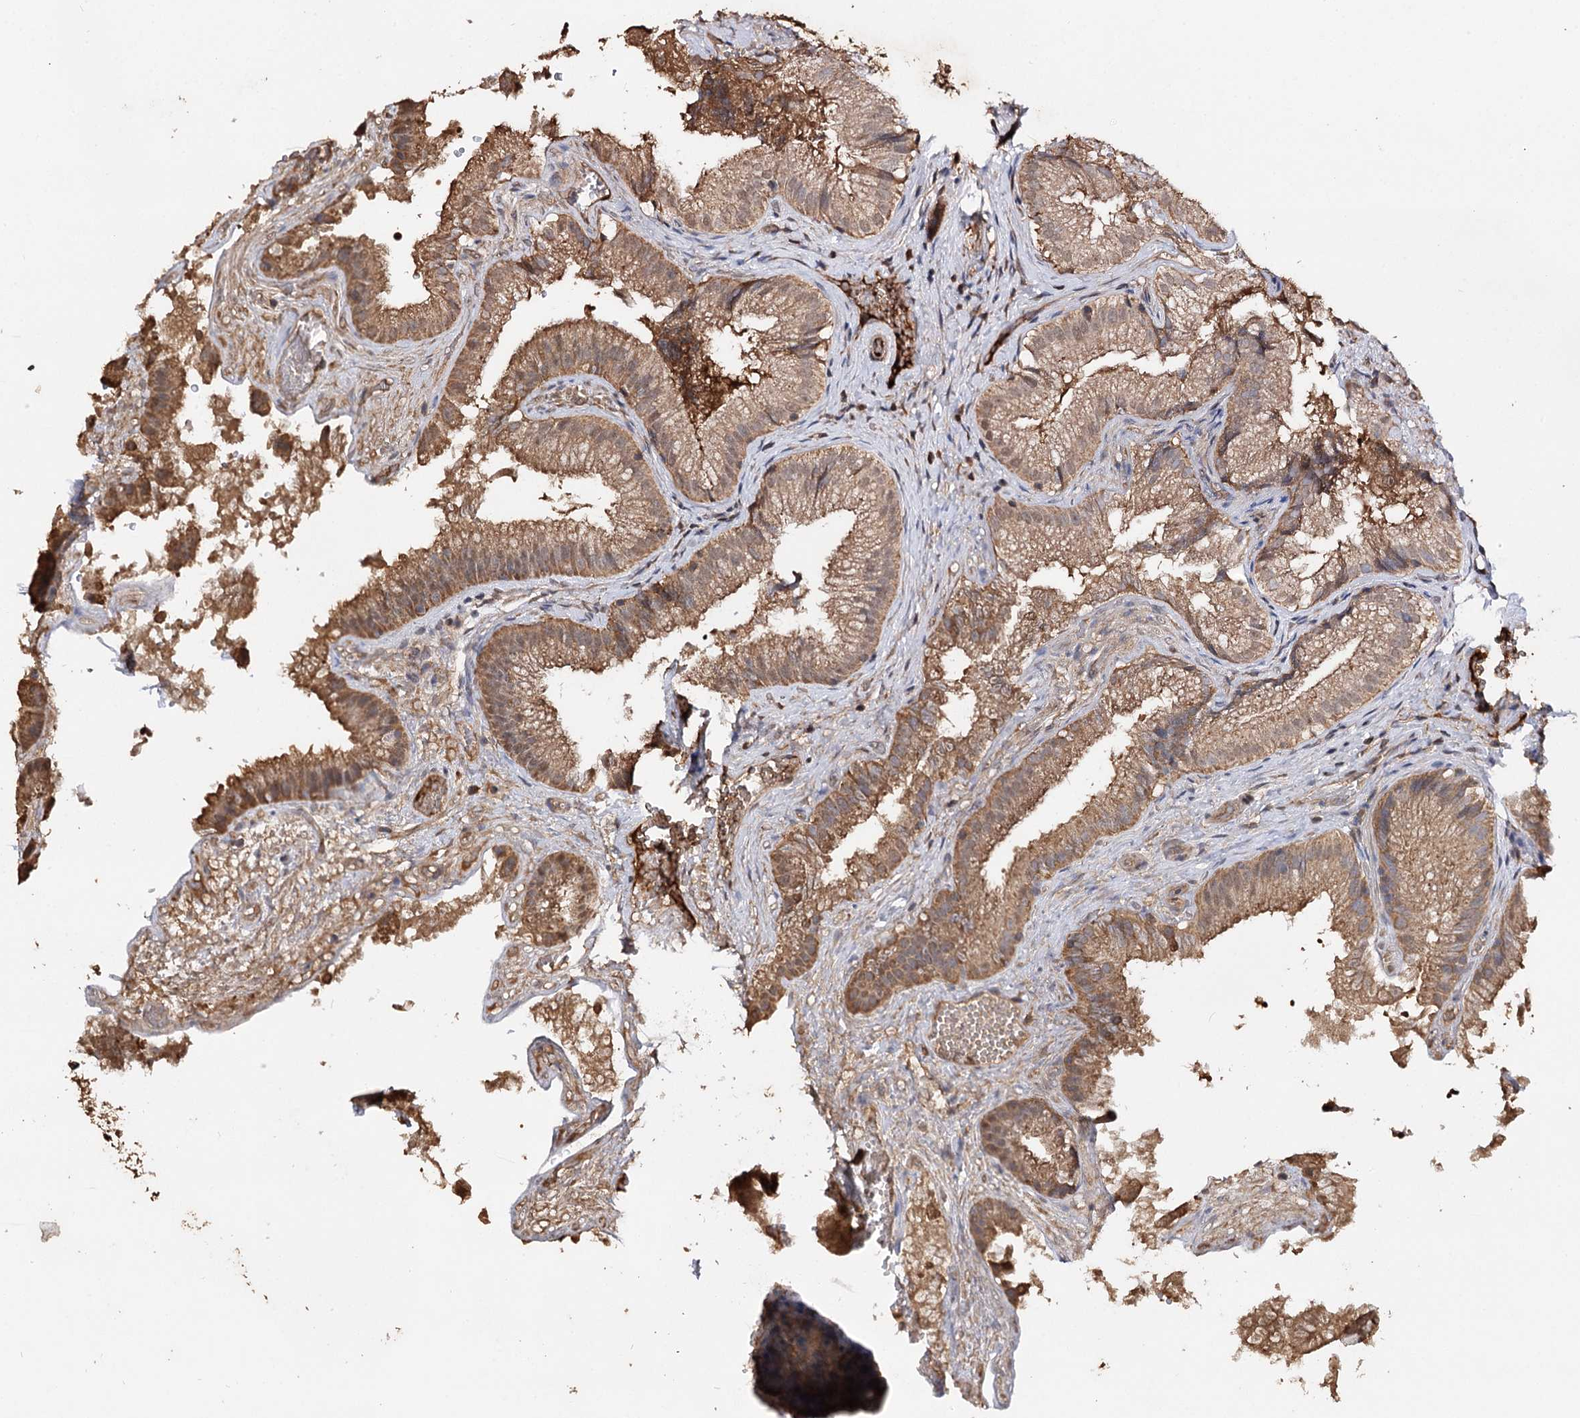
{"staining": {"intensity": "moderate", "quantity": ">75%", "location": "cytoplasmic/membranous"}, "tissue": "gallbladder", "cell_type": "Glandular cells", "image_type": "normal", "snomed": [{"axis": "morphology", "description": "Normal tissue, NOS"}, {"axis": "topography", "description": "Gallbladder"}], "caption": "Glandular cells exhibit medium levels of moderate cytoplasmic/membranous staining in about >75% of cells in normal human gallbladder. (DAB (3,3'-diaminobenzidine) IHC, brown staining for protein, blue staining for nuclei).", "gene": "ARL13A", "patient": {"sex": "female", "age": 30}}